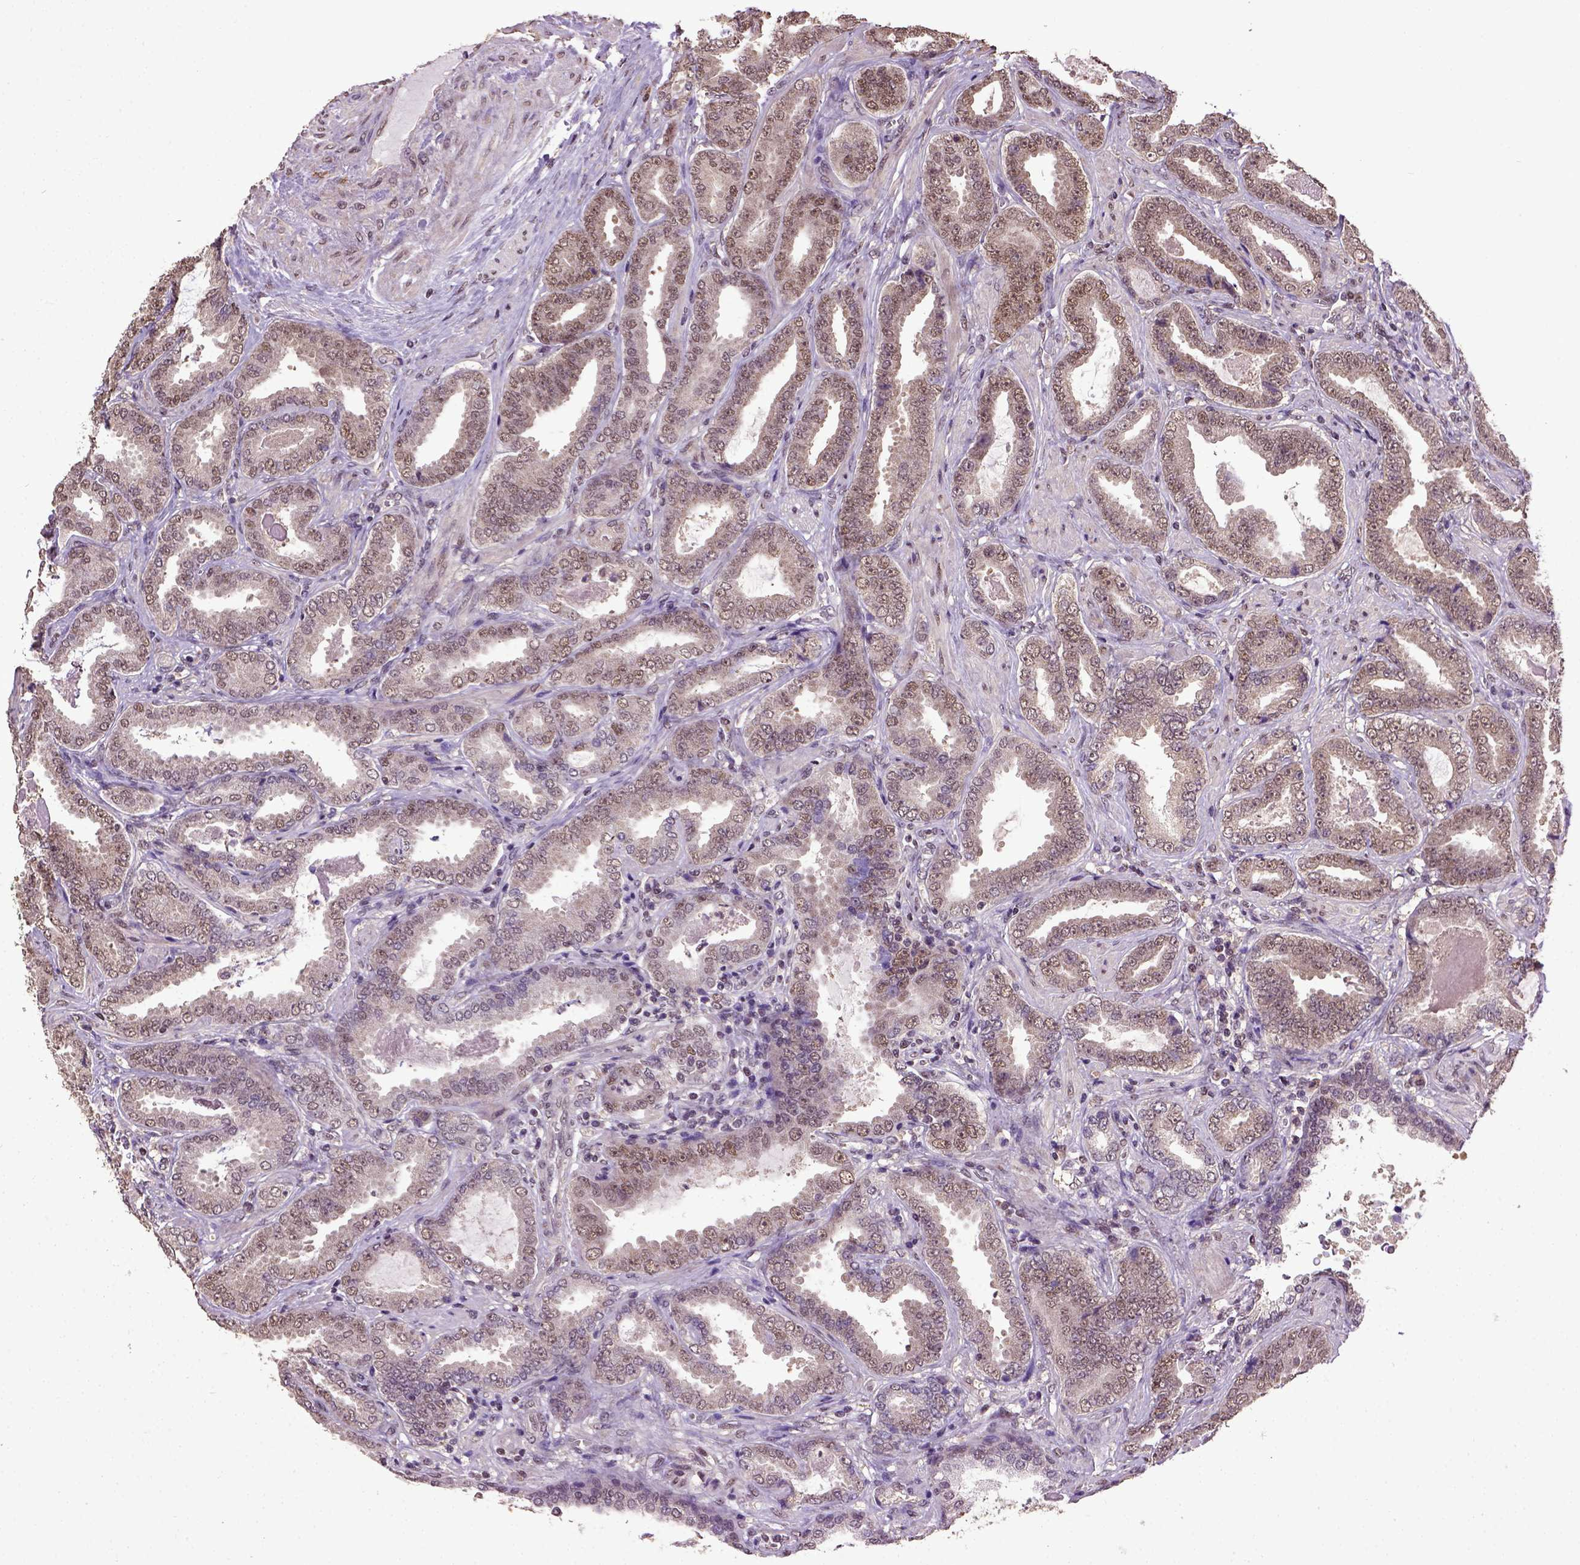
{"staining": {"intensity": "moderate", "quantity": ">75%", "location": "nuclear"}, "tissue": "prostate cancer", "cell_type": "Tumor cells", "image_type": "cancer", "snomed": [{"axis": "morphology", "description": "Adenocarcinoma, NOS"}, {"axis": "topography", "description": "Prostate"}], "caption": "Protein expression analysis of prostate cancer exhibits moderate nuclear expression in about >75% of tumor cells.", "gene": "UBA3", "patient": {"sex": "male", "age": 64}}